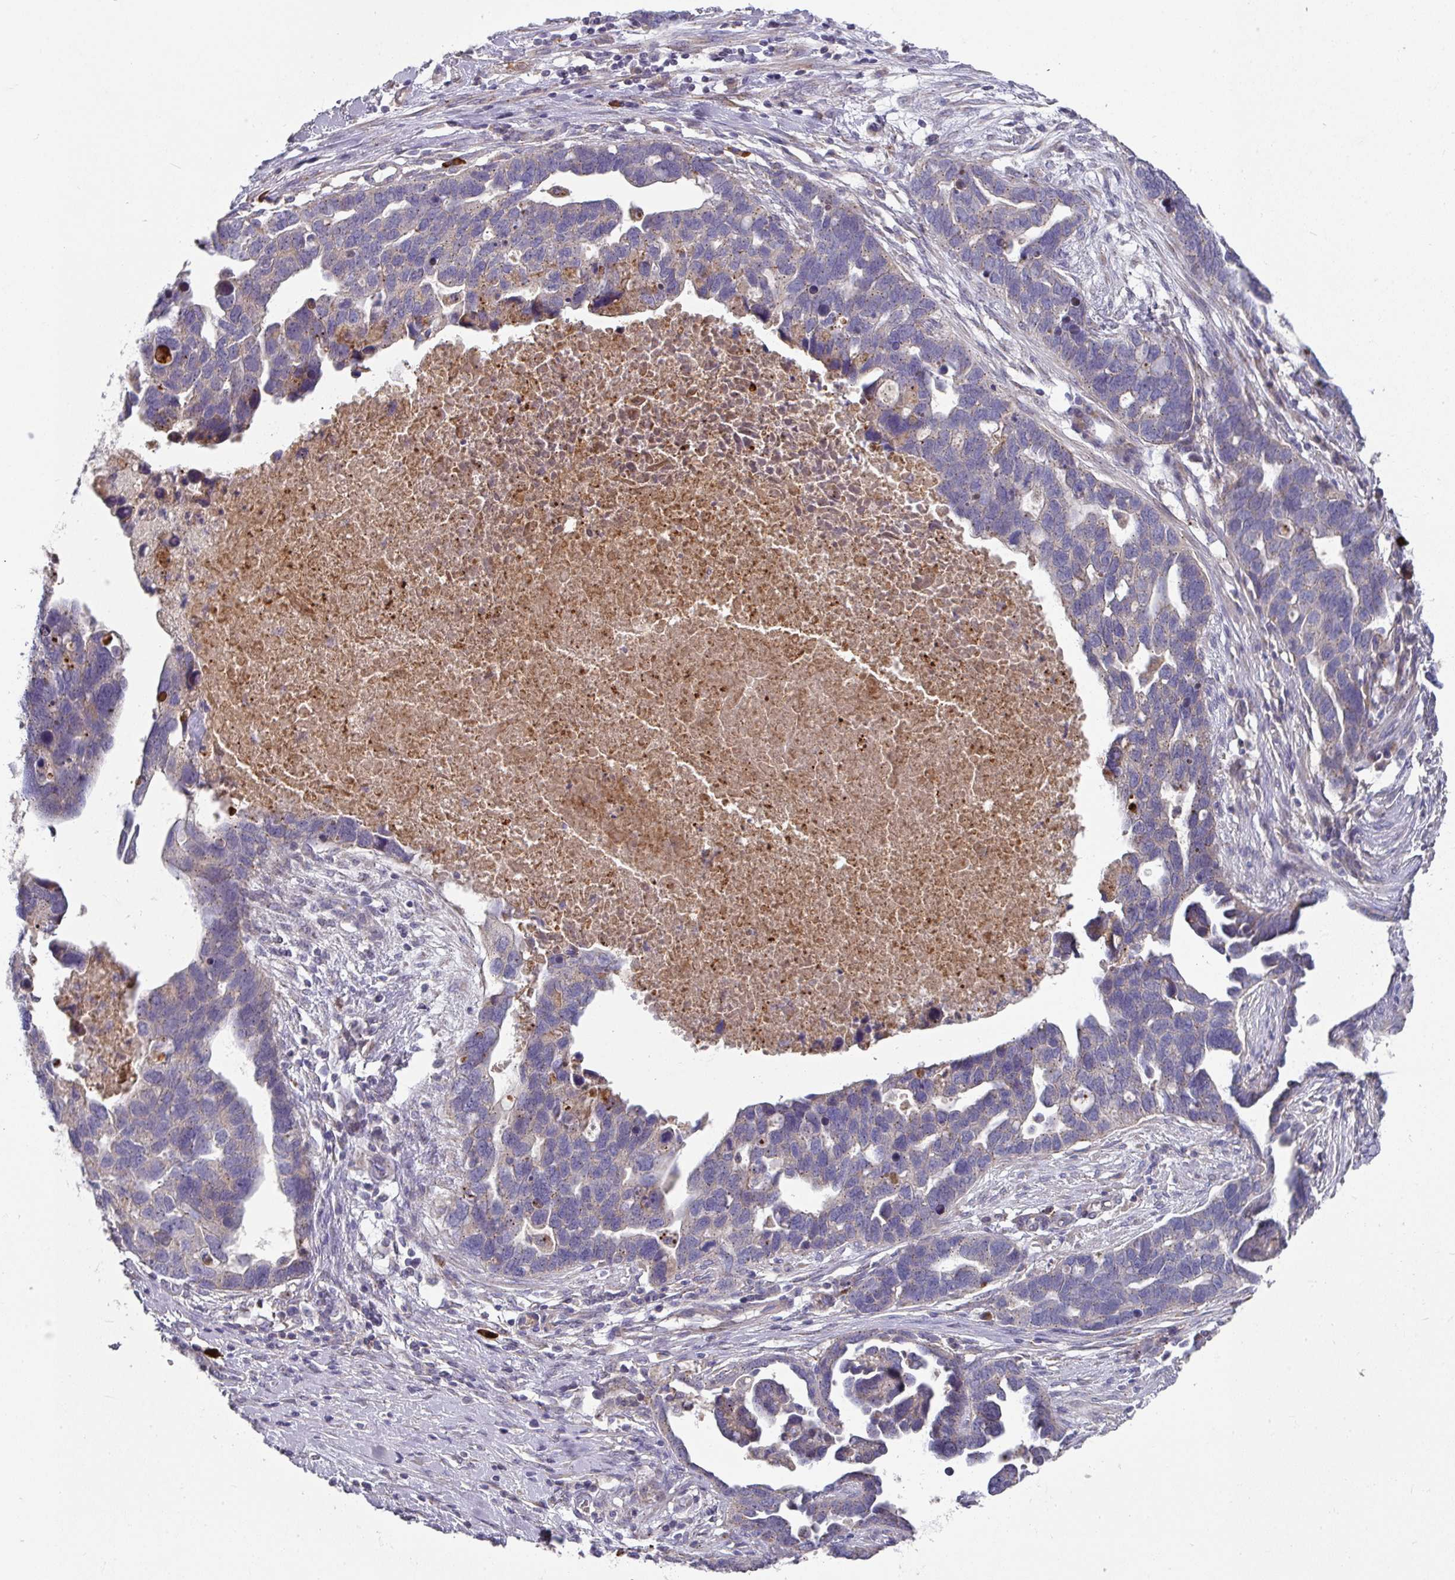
{"staining": {"intensity": "weak", "quantity": "<25%", "location": "cytoplasmic/membranous"}, "tissue": "ovarian cancer", "cell_type": "Tumor cells", "image_type": "cancer", "snomed": [{"axis": "morphology", "description": "Cystadenocarcinoma, serous, NOS"}, {"axis": "topography", "description": "Ovary"}], "caption": "DAB immunohistochemical staining of human ovarian cancer displays no significant expression in tumor cells.", "gene": "IL4R", "patient": {"sex": "female", "age": 54}}